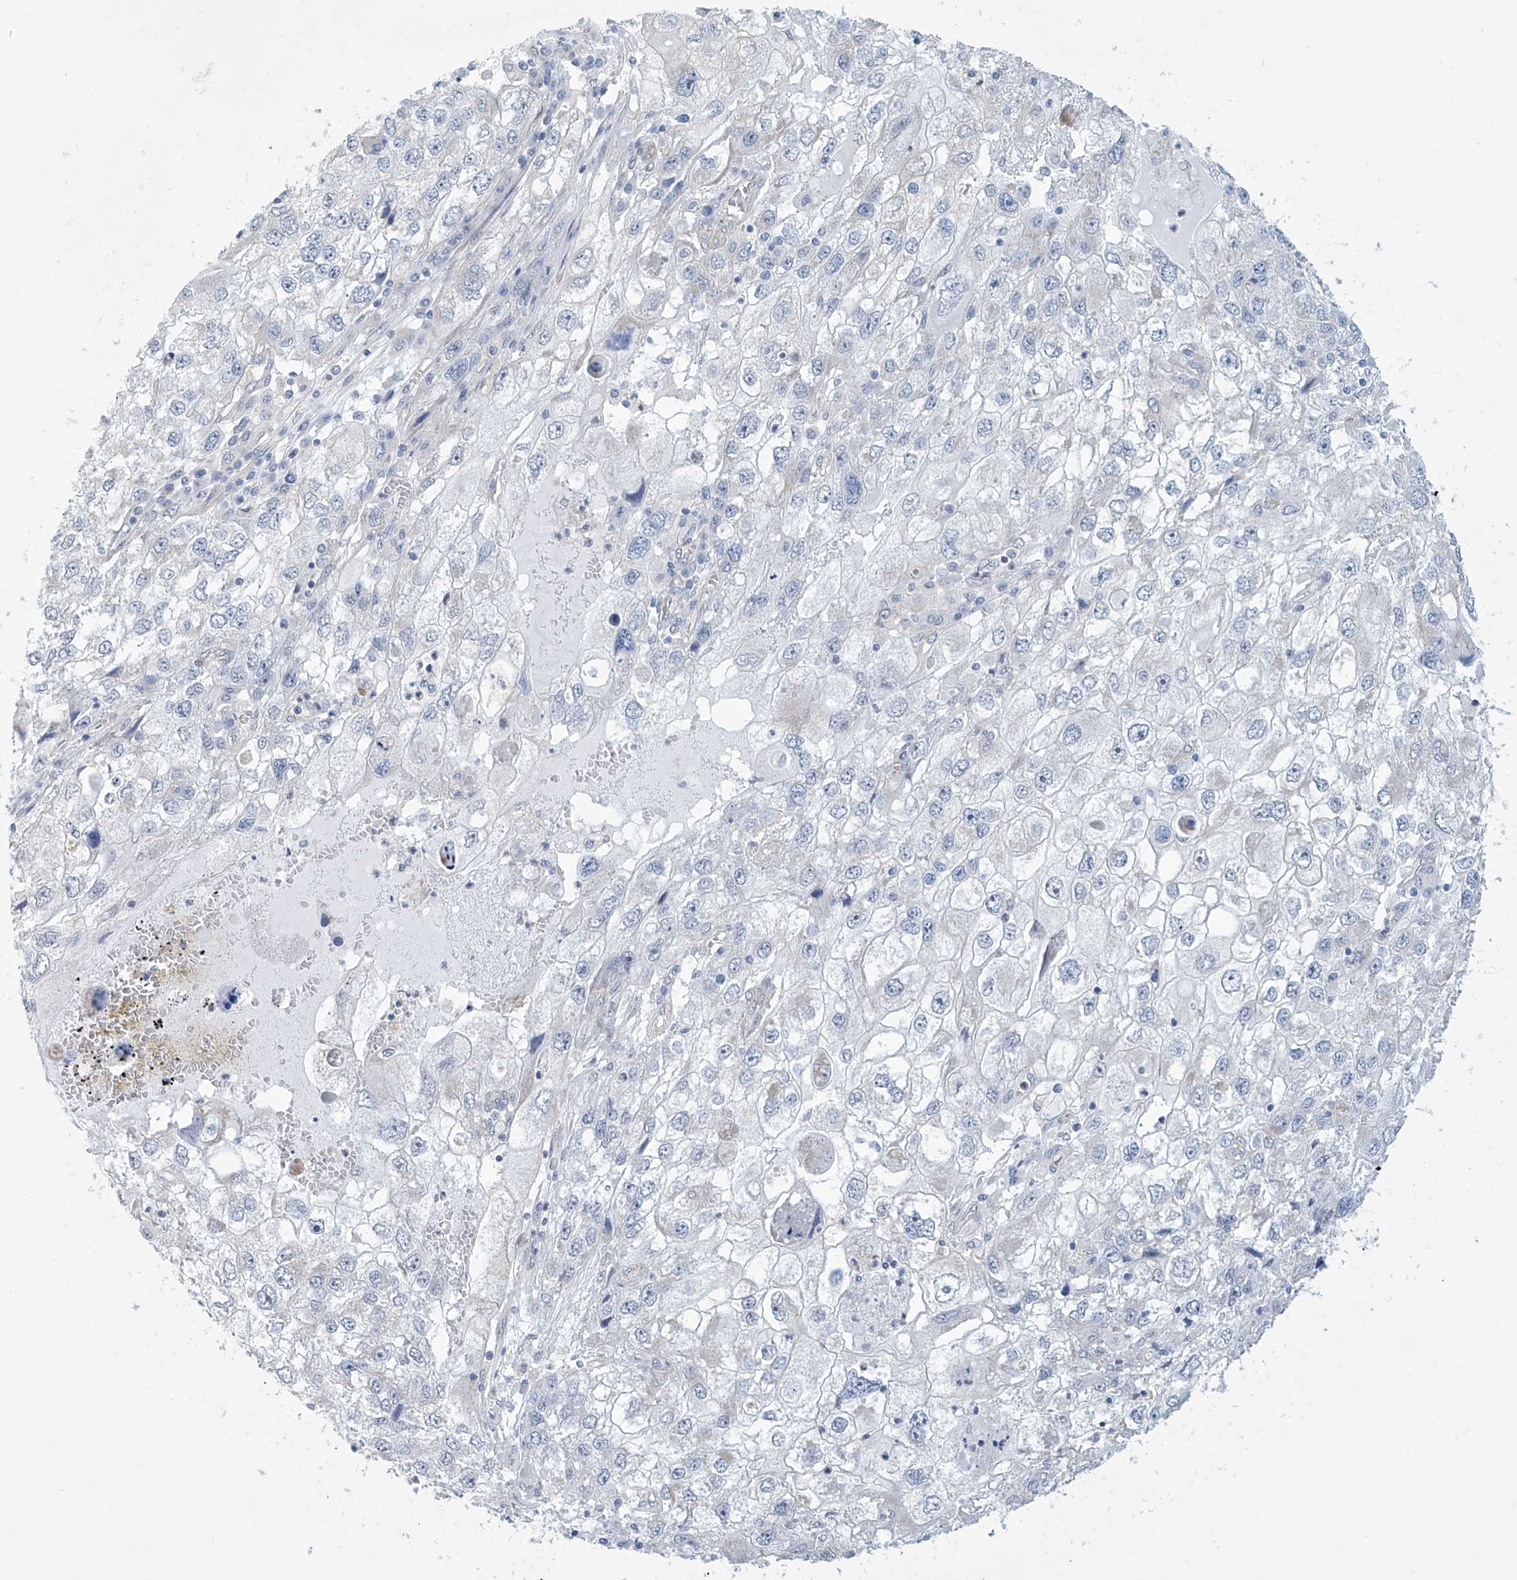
{"staining": {"intensity": "negative", "quantity": "none", "location": "none"}, "tissue": "endometrial cancer", "cell_type": "Tumor cells", "image_type": "cancer", "snomed": [{"axis": "morphology", "description": "Adenocarcinoma, NOS"}, {"axis": "topography", "description": "Endometrium"}], "caption": "An immunohistochemistry image of endometrial cancer is shown. There is no staining in tumor cells of endometrial cancer.", "gene": "ABHD13", "patient": {"sex": "female", "age": 49}}